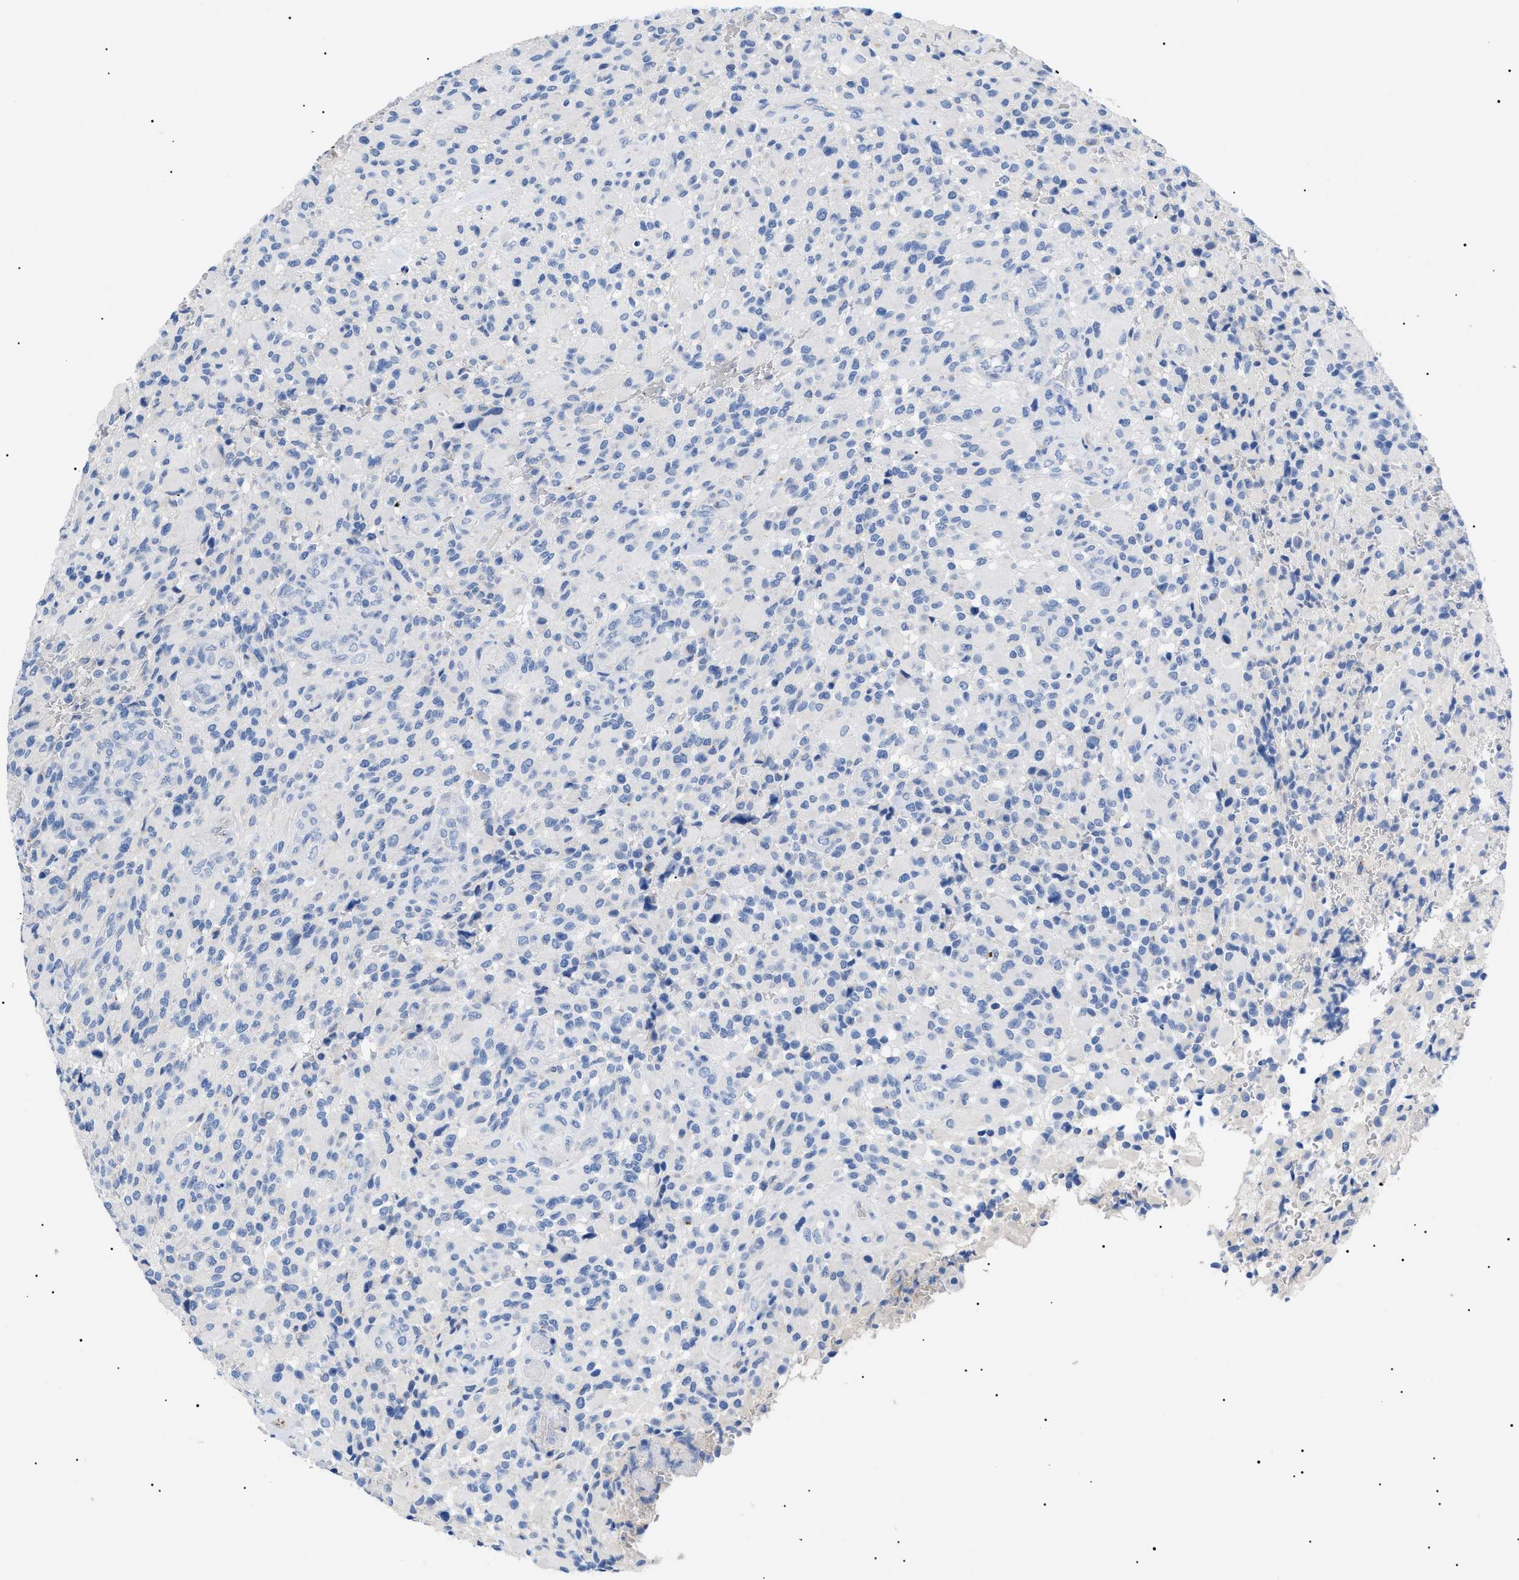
{"staining": {"intensity": "negative", "quantity": "none", "location": "none"}, "tissue": "glioma", "cell_type": "Tumor cells", "image_type": "cancer", "snomed": [{"axis": "morphology", "description": "Glioma, malignant, High grade"}, {"axis": "topography", "description": "Brain"}], "caption": "Histopathology image shows no protein staining in tumor cells of glioma tissue.", "gene": "ACKR1", "patient": {"sex": "male", "age": 71}}